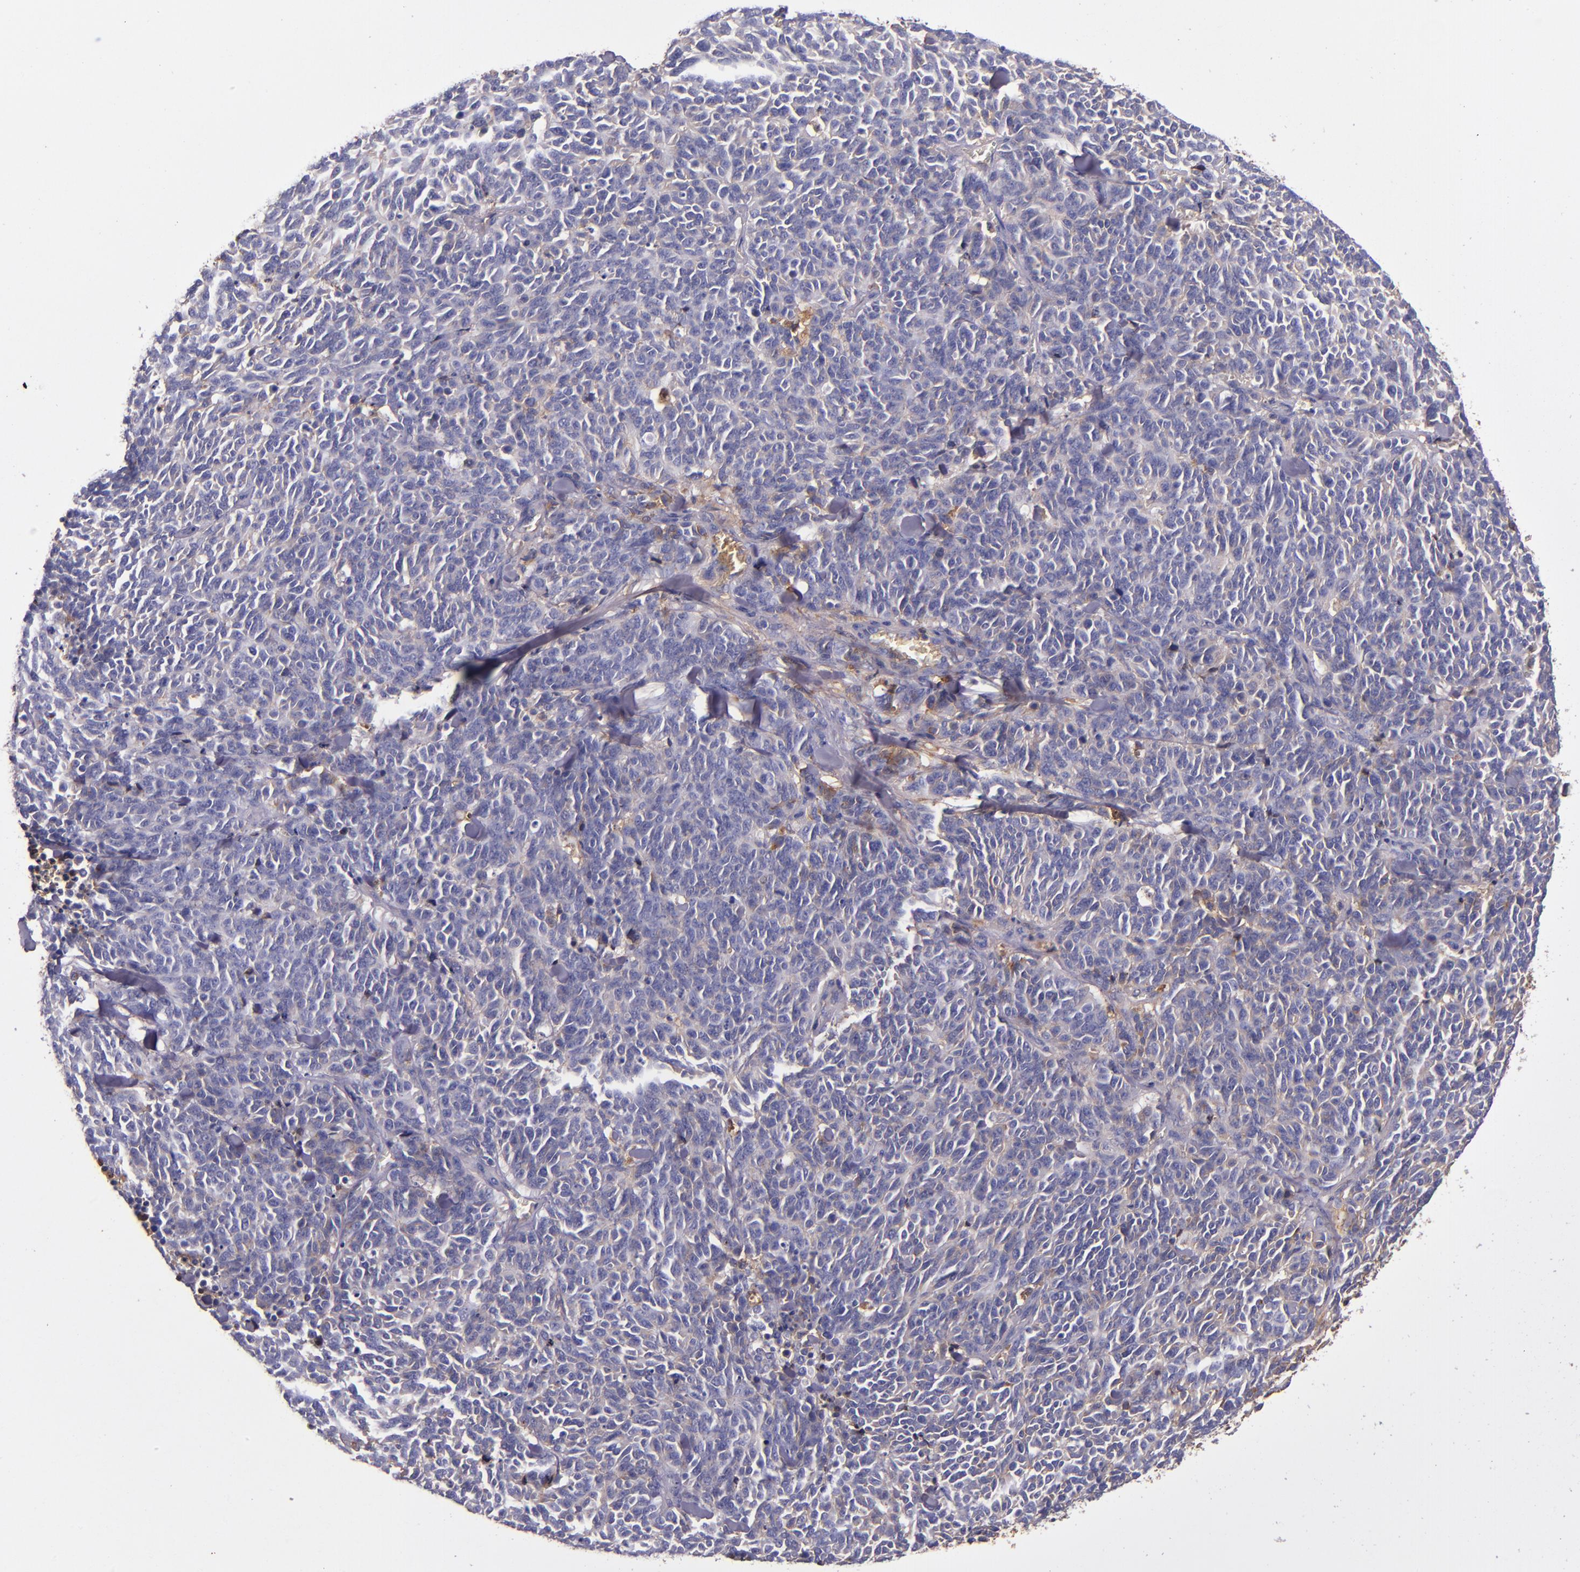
{"staining": {"intensity": "weak", "quantity": "<25%", "location": "cytoplasmic/membranous"}, "tissue": "lung cancer", "cell_type": "Tumor cells", "image_type": "cancer", "snomed": [{"axis": "morphology", "description": "Neoplasm, malignant, NOS"}, {"axis": "topography", "description": "Lung"}], "caption": "This is a image of IHC staining of lung neoplasm (malignant), which shows no staining in tumor cells. (DAB (3,3'-diaminobenzidine) IHC with hematoxylin counter stain).", "gene": "CLEC3B", "patient": {"sex": "female", "age": 58}}